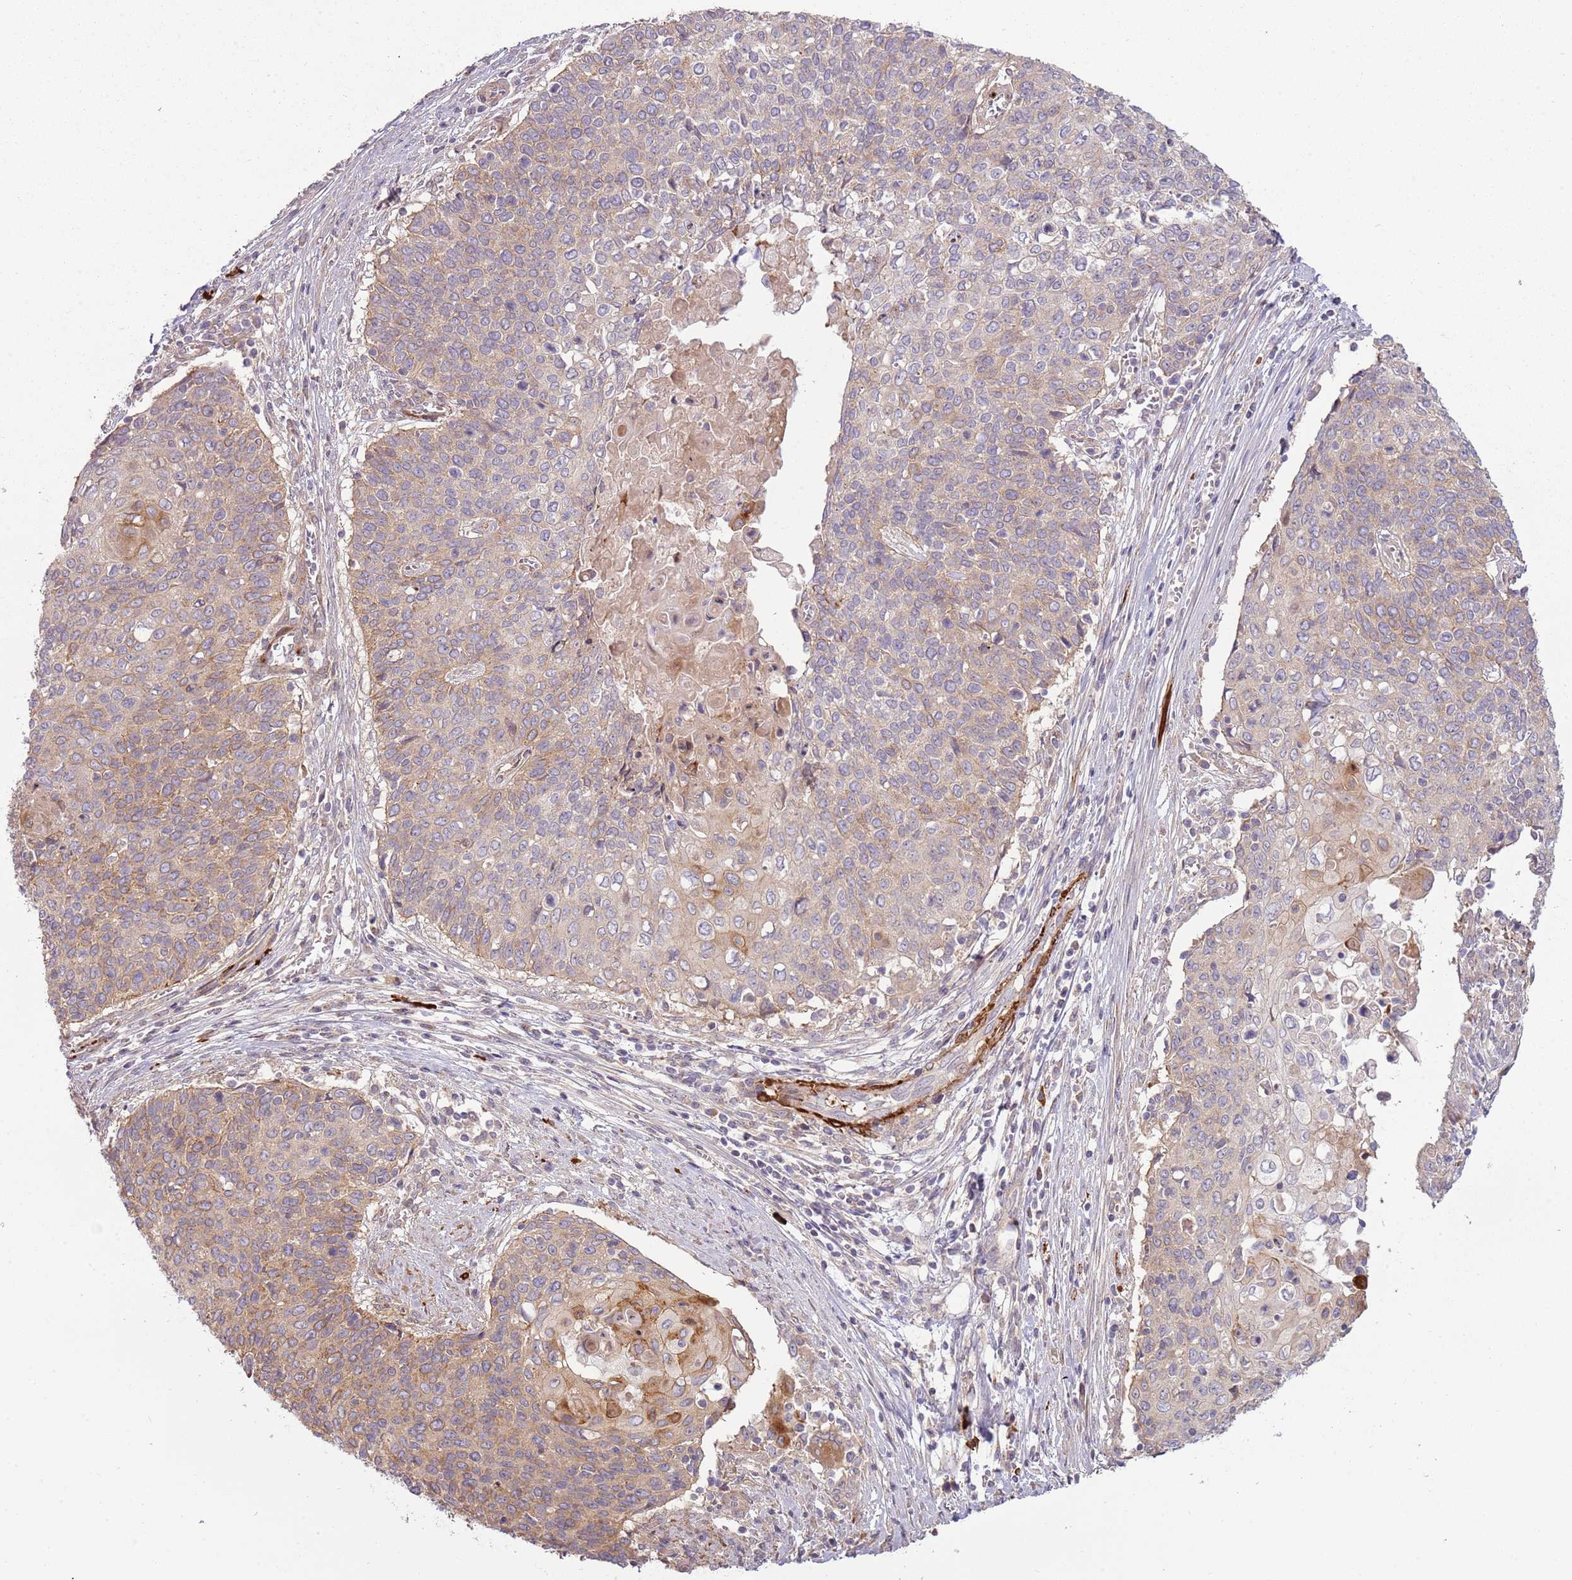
{"staining": {"intensity": "weak", "quantity": "25%-75%", "location": "cytoplasmic/membranous"}, "tissue": "cervical cancer", "cell_type": "Tumor cells", "image_type": "cancer", "snomed": [{"axis": "morphology", "description": "Squamous cell carcinoma, NOS"}, {"axis": "topography", "description": "Cervix"}], "caption": "Tumor cells show low levels of weak cytoplasmic/membranous positivity in about 25%-75% of cells in human cervical cancer (squamous cell carcinoma). (DAB (3,3'-diaminobenzidine) IHC, brown staining for protein, blue staining for nuclei).", "gene": "RNF128", "patient": {"sex": "female", "age": 39}}